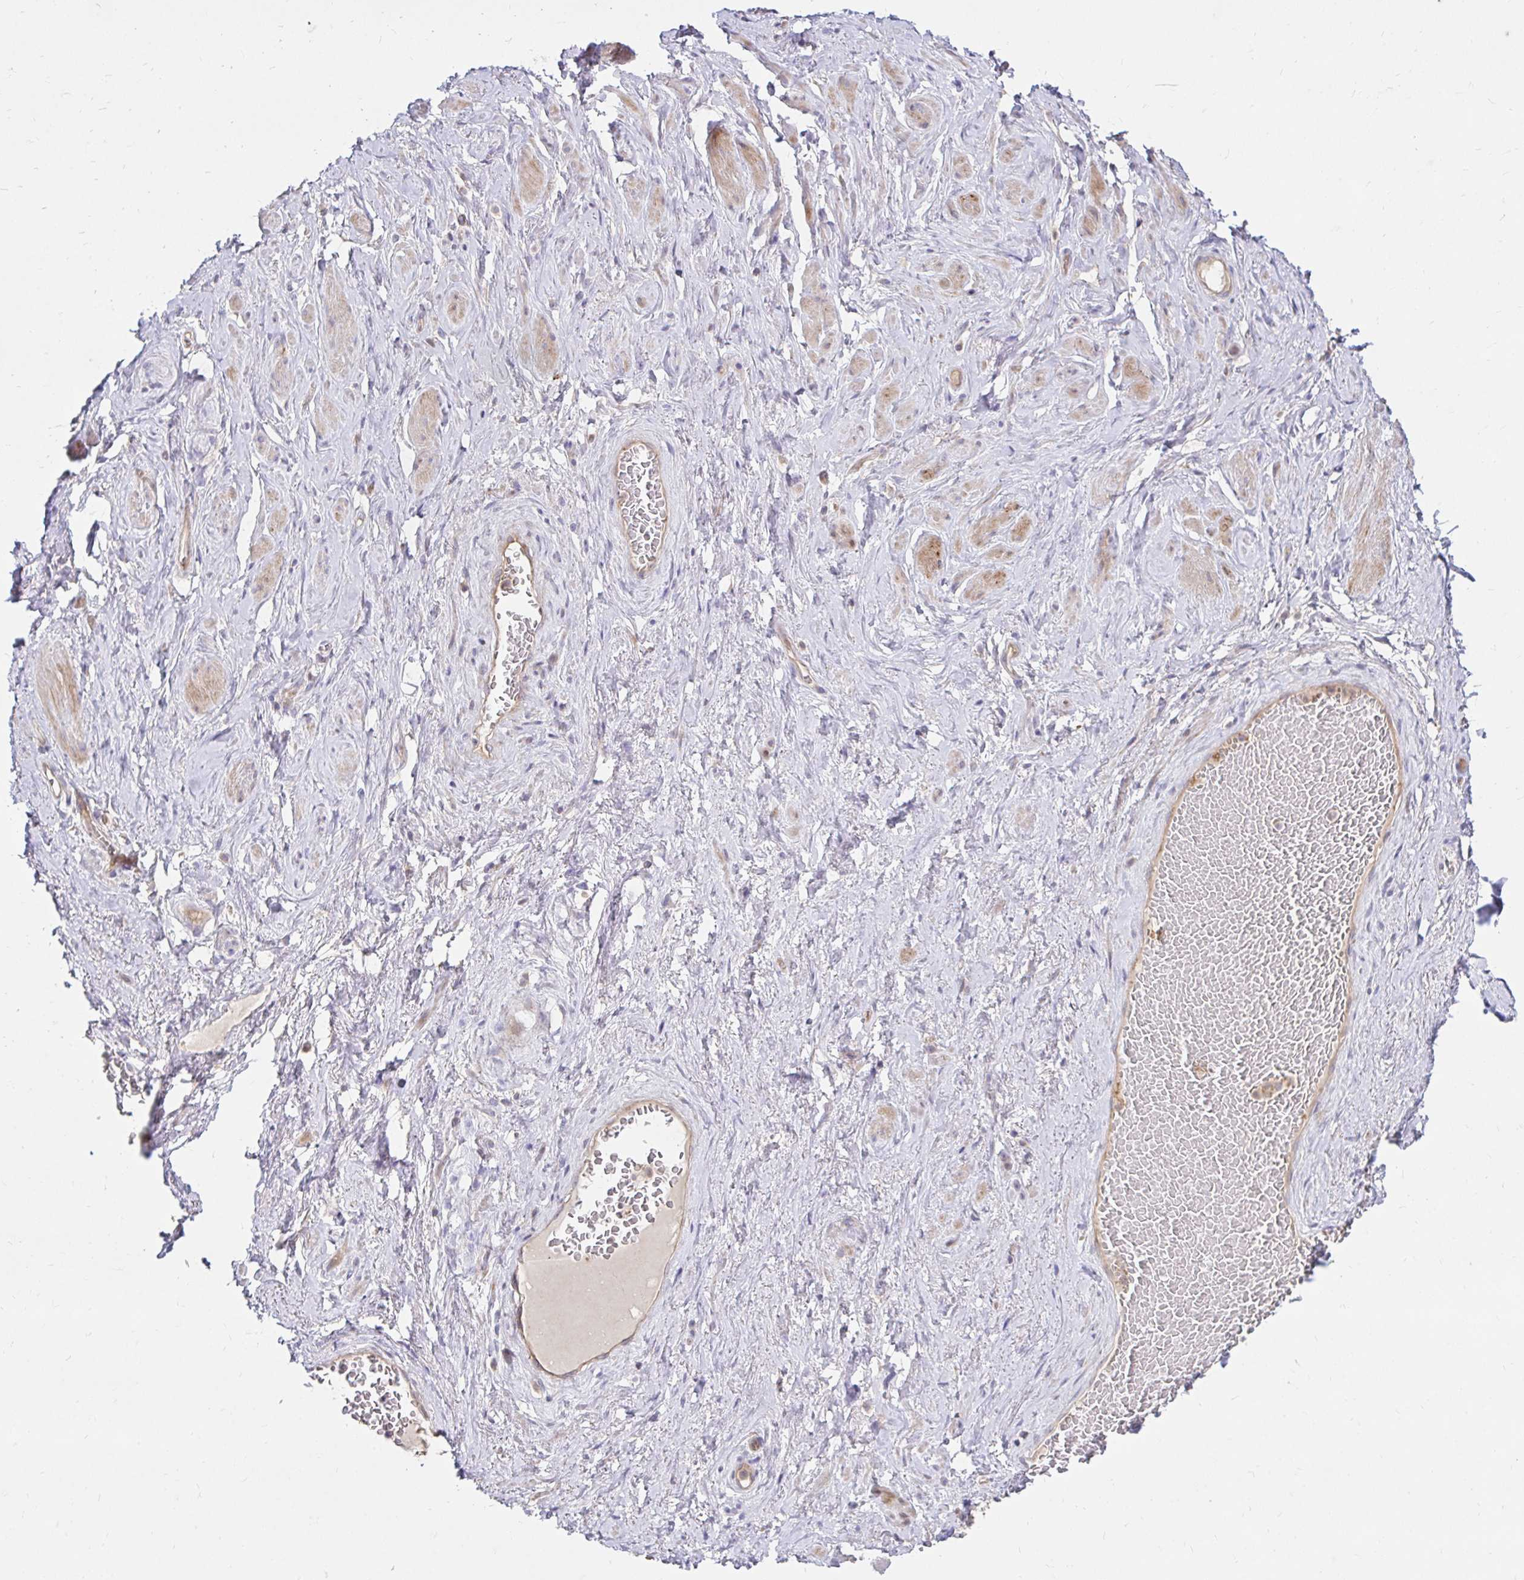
{"staining": {"intensity": "negative", "quantity": "none", "location": "none"}, "tissue": "soft tissue", "cell_type": "Fibroblasts", "image_type": "normal", "snomed": [{"axis": "morphology", "description": "Normal tissue, NOS"}, {"axis": "topography", "description": "Vagina"}, {"axis": "topography", "description": "Peripheral nerve tissue"}], "caption": "IHC histopathology image of normal soft tissue: human soft tissue stained with DAB (3,3'-diaminobenzidine) displays no significant protein positivity in fibroblasts. (Stains: DAB (3,3'-diaminobenzidine) IHC with hematoxylin counter stain, Microscopy: brightfield microscopy at high magnification).", "gene": "ITGA2", "patient": {"sex": "female", "age": 71}}